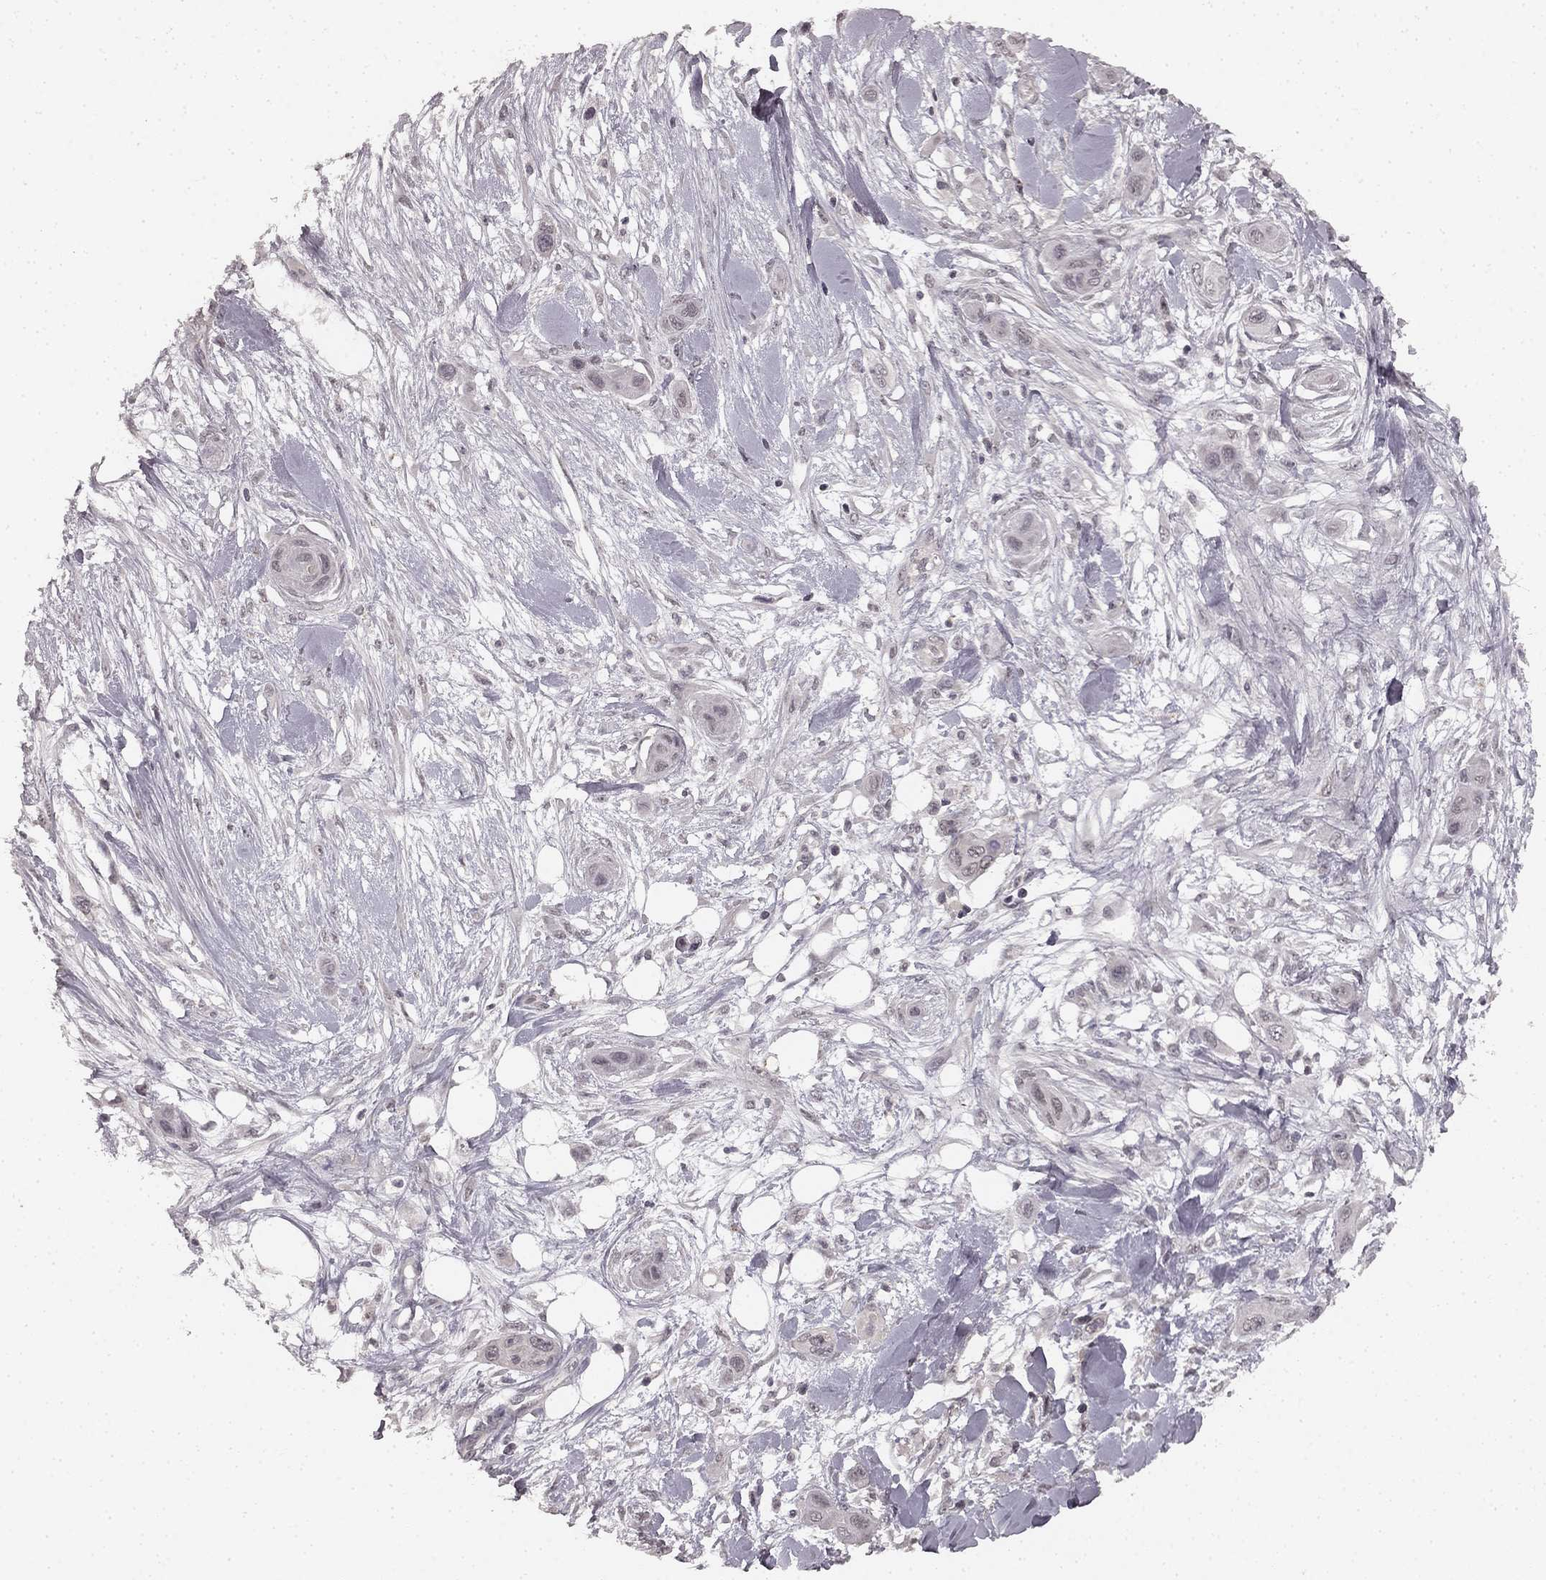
{"staining": {"intensity": "negative", "quantity": "none", "location": "none"}, "tissue": "skin cancer", "cell_type": "Tumor cells", "image_type": "cancer", "snomed": [{"axis": "morphology", "description": "Squamous cell carcinoma, NOS"}, {"axis": "topography", "description": "Skin"}], "caption": "Skin cancer was stained to show a protein in brown. There is no significant positivity in tumor cells.", "gene": "HCN4", "patient": {"sex": "male", "age": 79}}